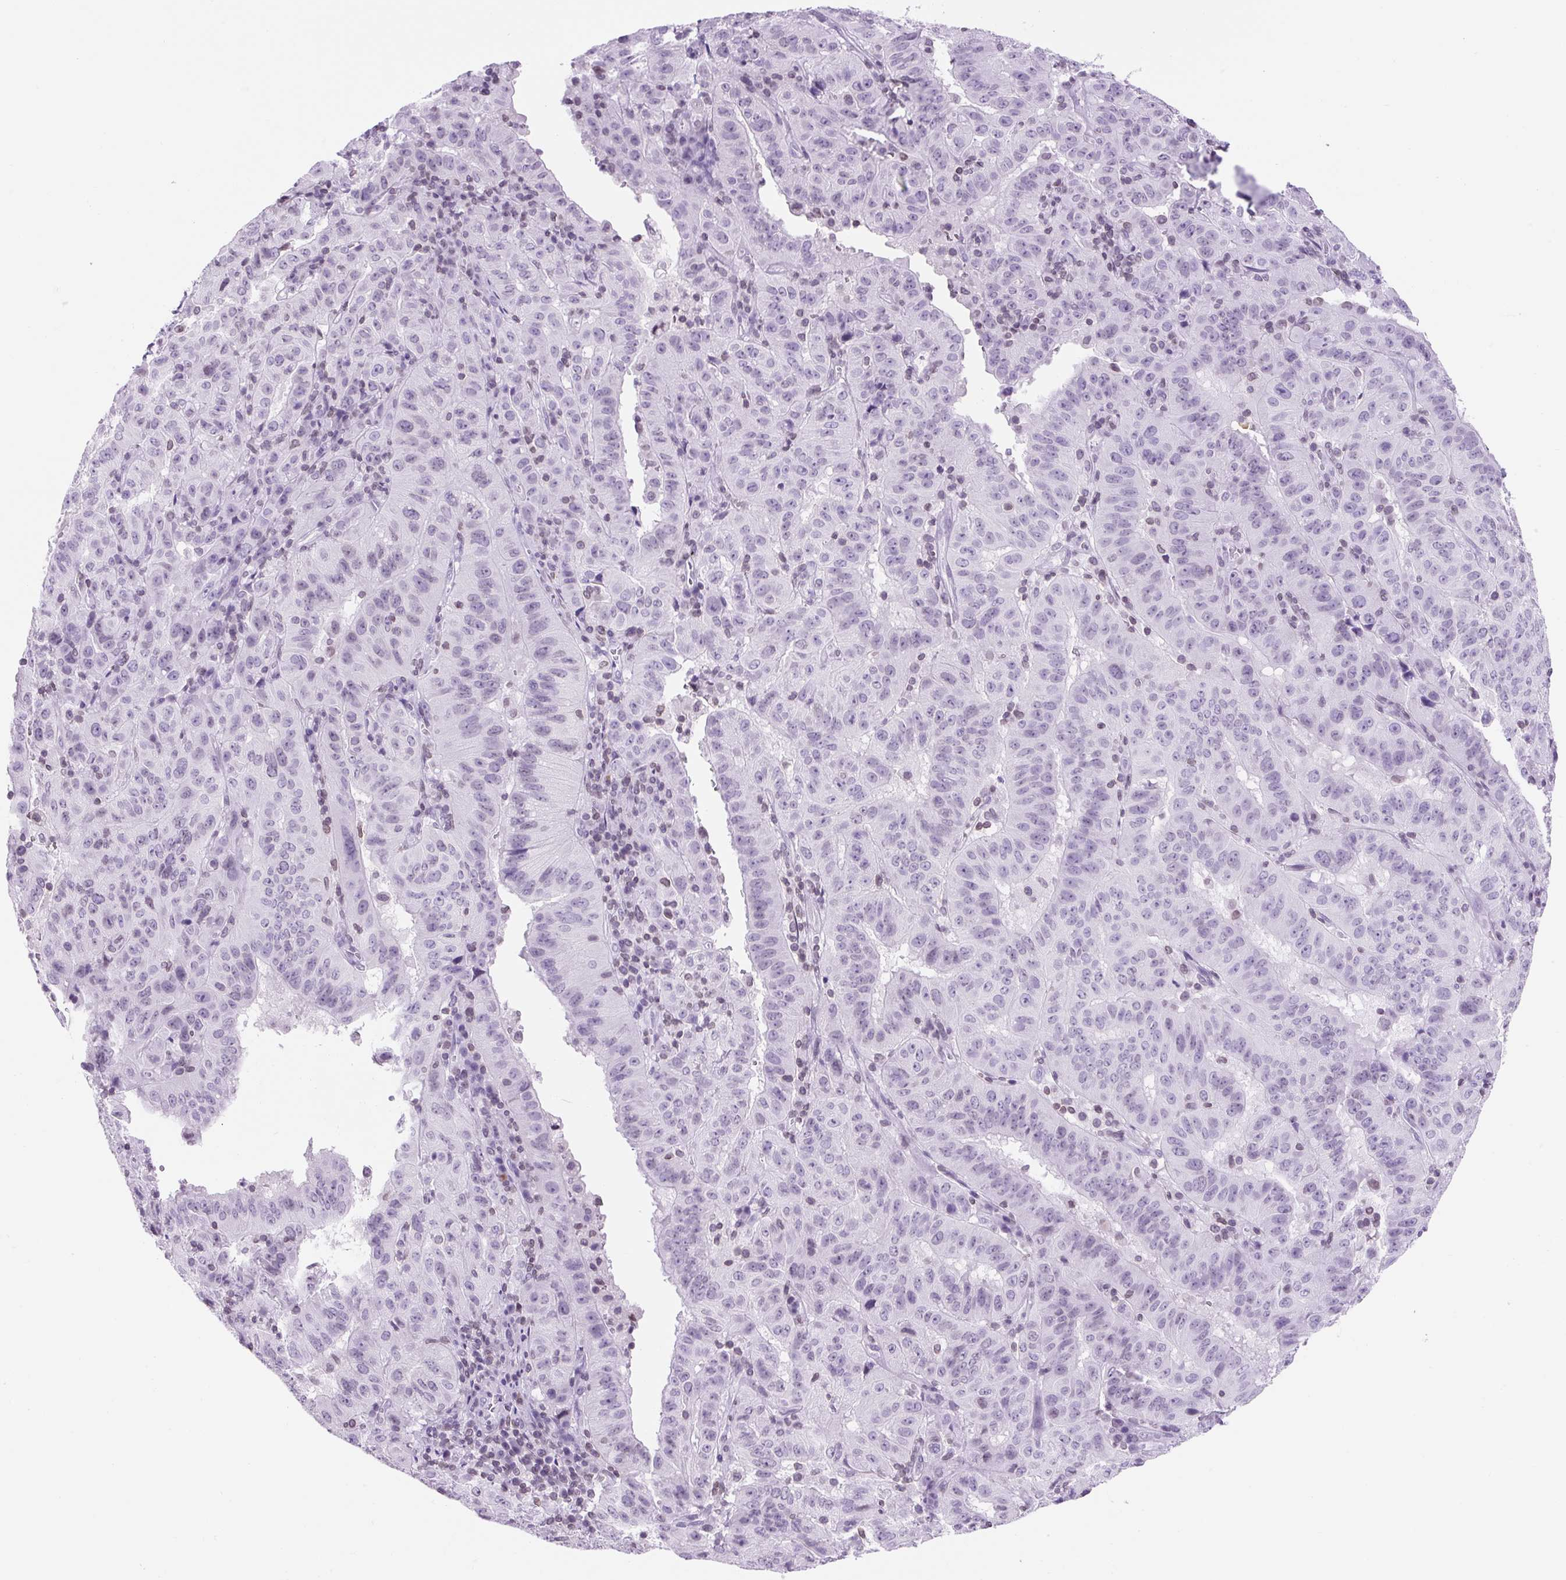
{"staining": {"intensity": "negative", "quantity": "none", "location": "none"}, "tissue": "pancreatic cancer", "cell_type": "Tumor cells", "image_type": "cancer", "snomed": [{"axis": "morphology", "description": "Adenocarcinoma, NOS"}, {"axis": "topography", "description": "Pancreas"}], "caption": "This is a micrograph of immunohistochemistry staining of pancreatic cancer, which shows no positivity in tumor cells.", "gene": "VPREB1", "patient": {"sex": "male", "age": 63}}